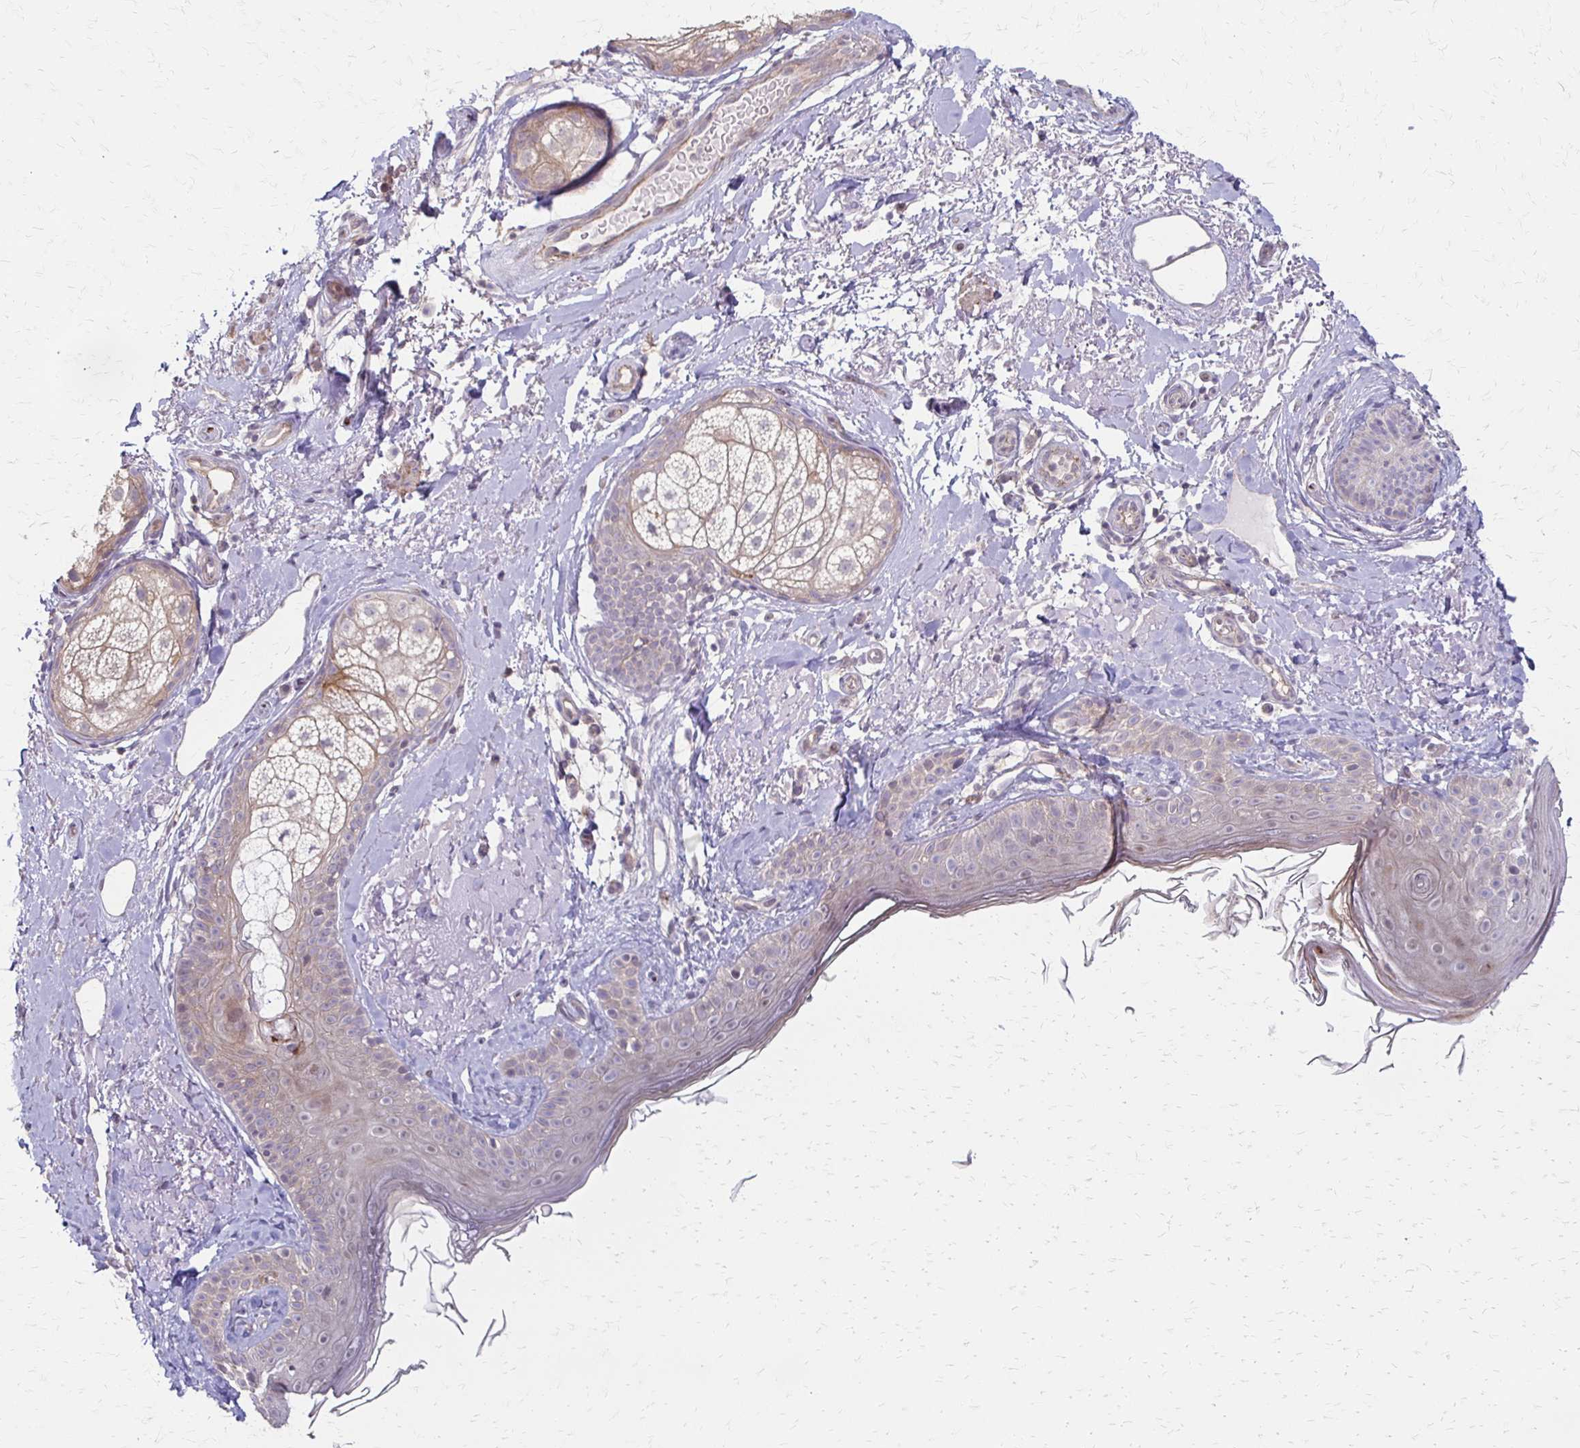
{"staining": {"intensity": "negative", "quantity": "none", "location": "none"}, "tissue": "skin", "cell_type": "Fibroblasts", "image_type": "normal", "snomed": [{"axis": "morphology", "description": "Normal tissue, NOS"}, {"axis": "topography", "description": "Skin"}], "caption": "An immunohistochemistry (IHC) histopathology image of benign skin is shown. There is no staining in fibroblasts of skin. (DAB immunohistochemistry, high magnification).", "gene": "CFL2", "patient": {"sex": "male", "age": 73}}